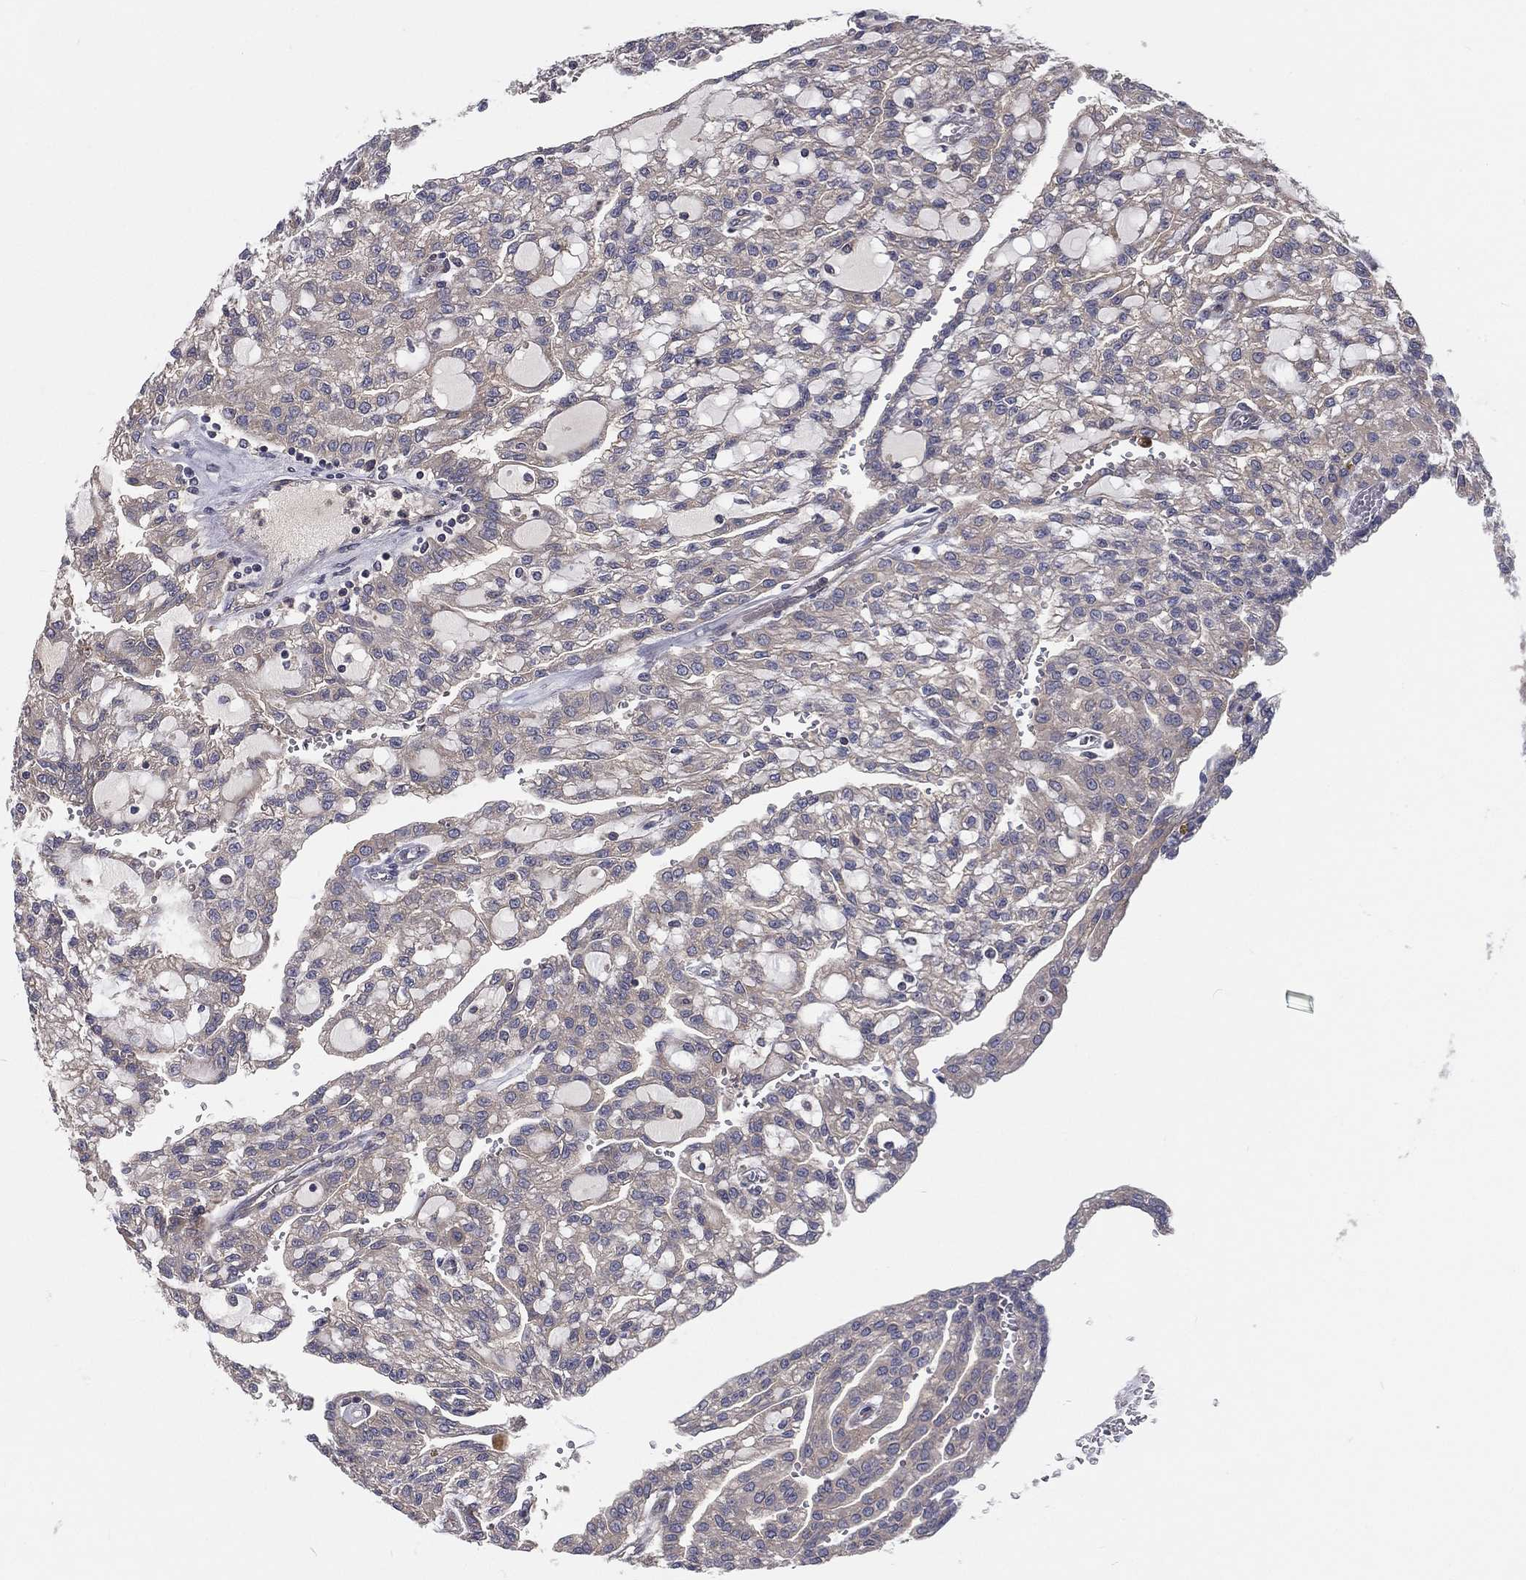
{"staining": {"intensity": "negative", "quantity": "none", "location": "none"}, "tissue": "renal cancer", "cell_type": "Tumor cells", "image_type": "cancer", "snomed": [{"axis": "morphology", "description": "Adenocarcinoma, NOS"}, {"axis": "topography", "description": "Kidney"}], "caption": "The IHC micrograph has no significant positivity in tumor cells of renal cancer tissue. (Stains: DAB (3,3'-diaminobenzidine) immunohistochemistry with hematoxylin counter stain, Microscopy: brightfield microscopy at high magnification).", "gene": "EIF2B5", "patient": {"sex": "male", "age": 63}}